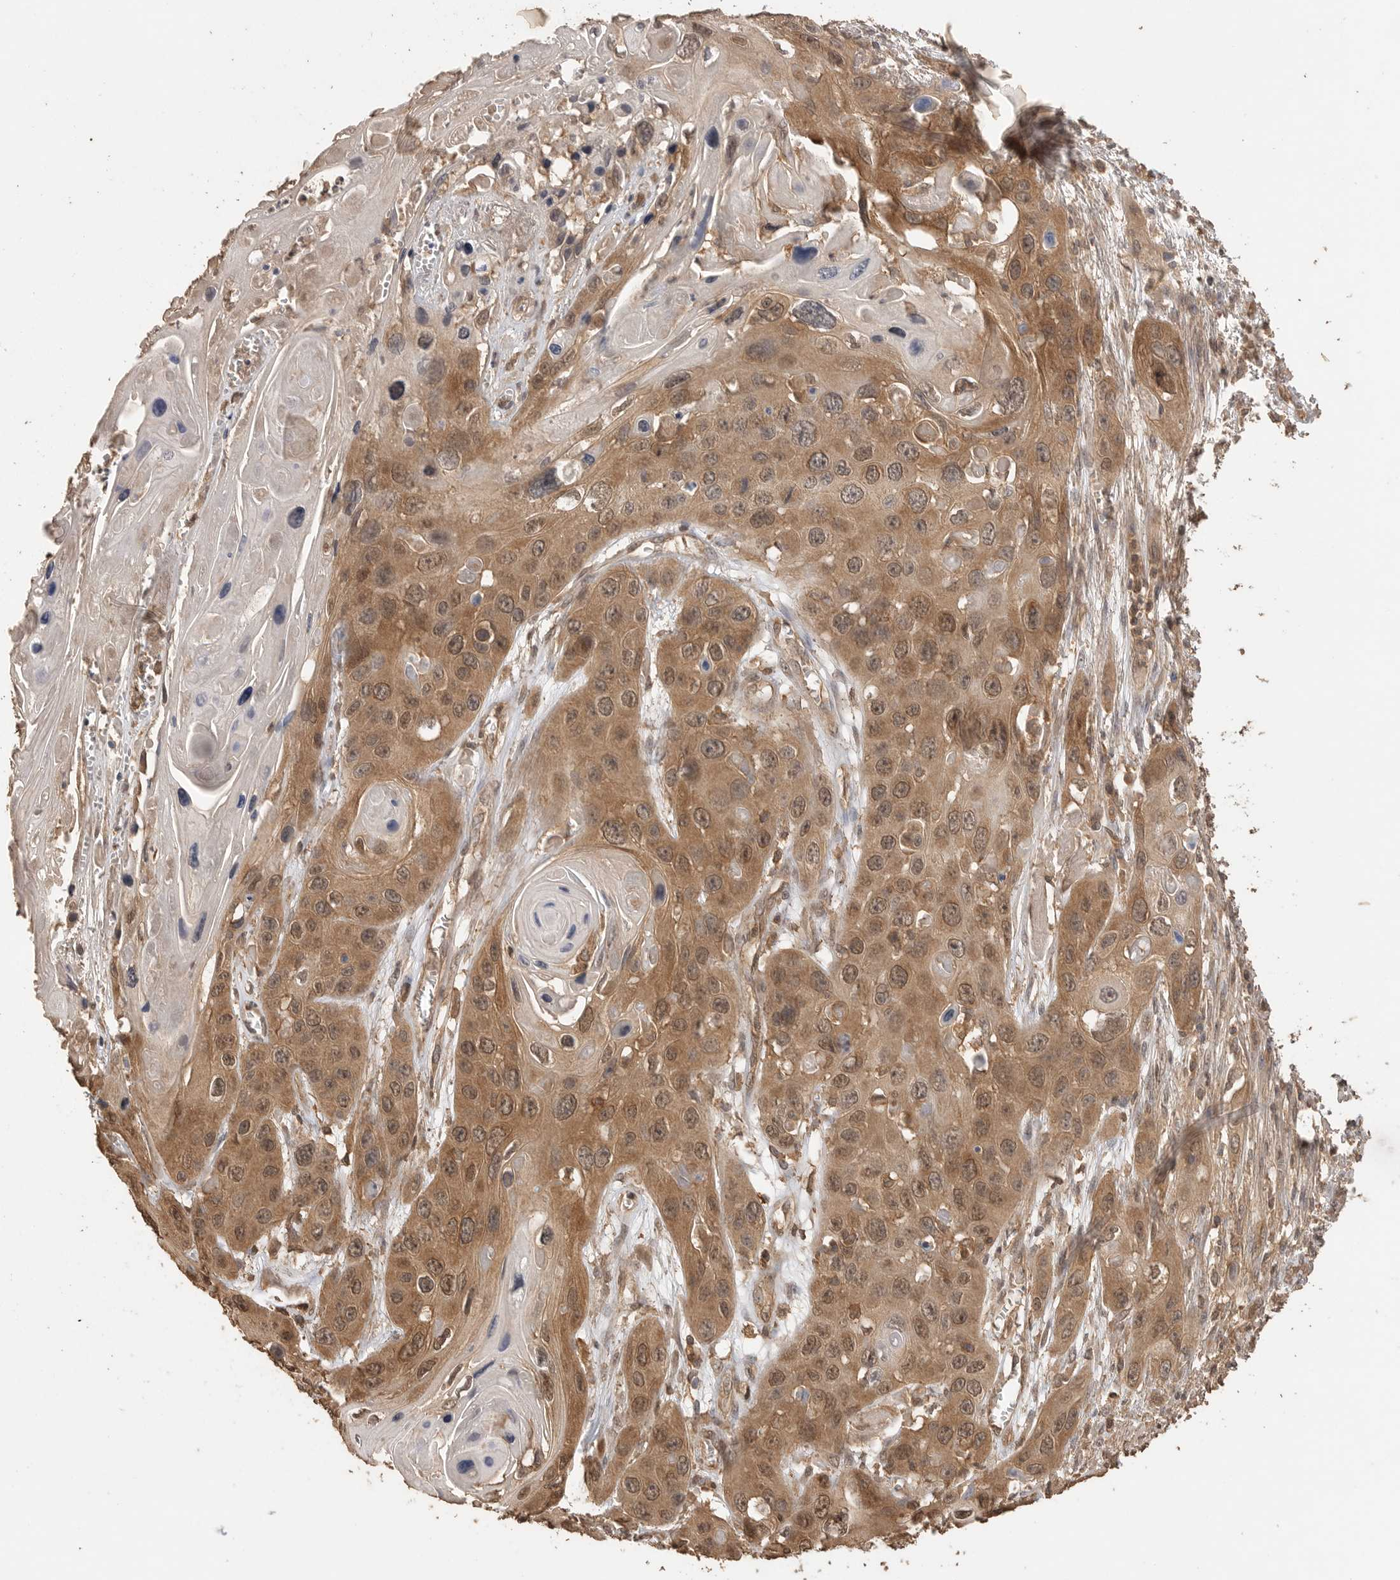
{"staining": {"intensity": "moderate", "quantity": ">75%", "location": "cytoplasmic/membranous,nuclear"}, "tissue": "skin cancer", "cell_type": "Tumor cells", "image_type": "cancer", "snomed": [{"axis": "morphology", "description": "Squamous cell carcinoma, NOS"}, {"axis": "topography", "description": "Skin"}], "caption": "Protein staining displays moderate cytoplasmic/membranous and nuclear positivity in approximately >75% of tumor cells in skin squamous cell carcinoma.", "gene": "MAP2K1", "patient": {"sex": "male", "age": 55}}